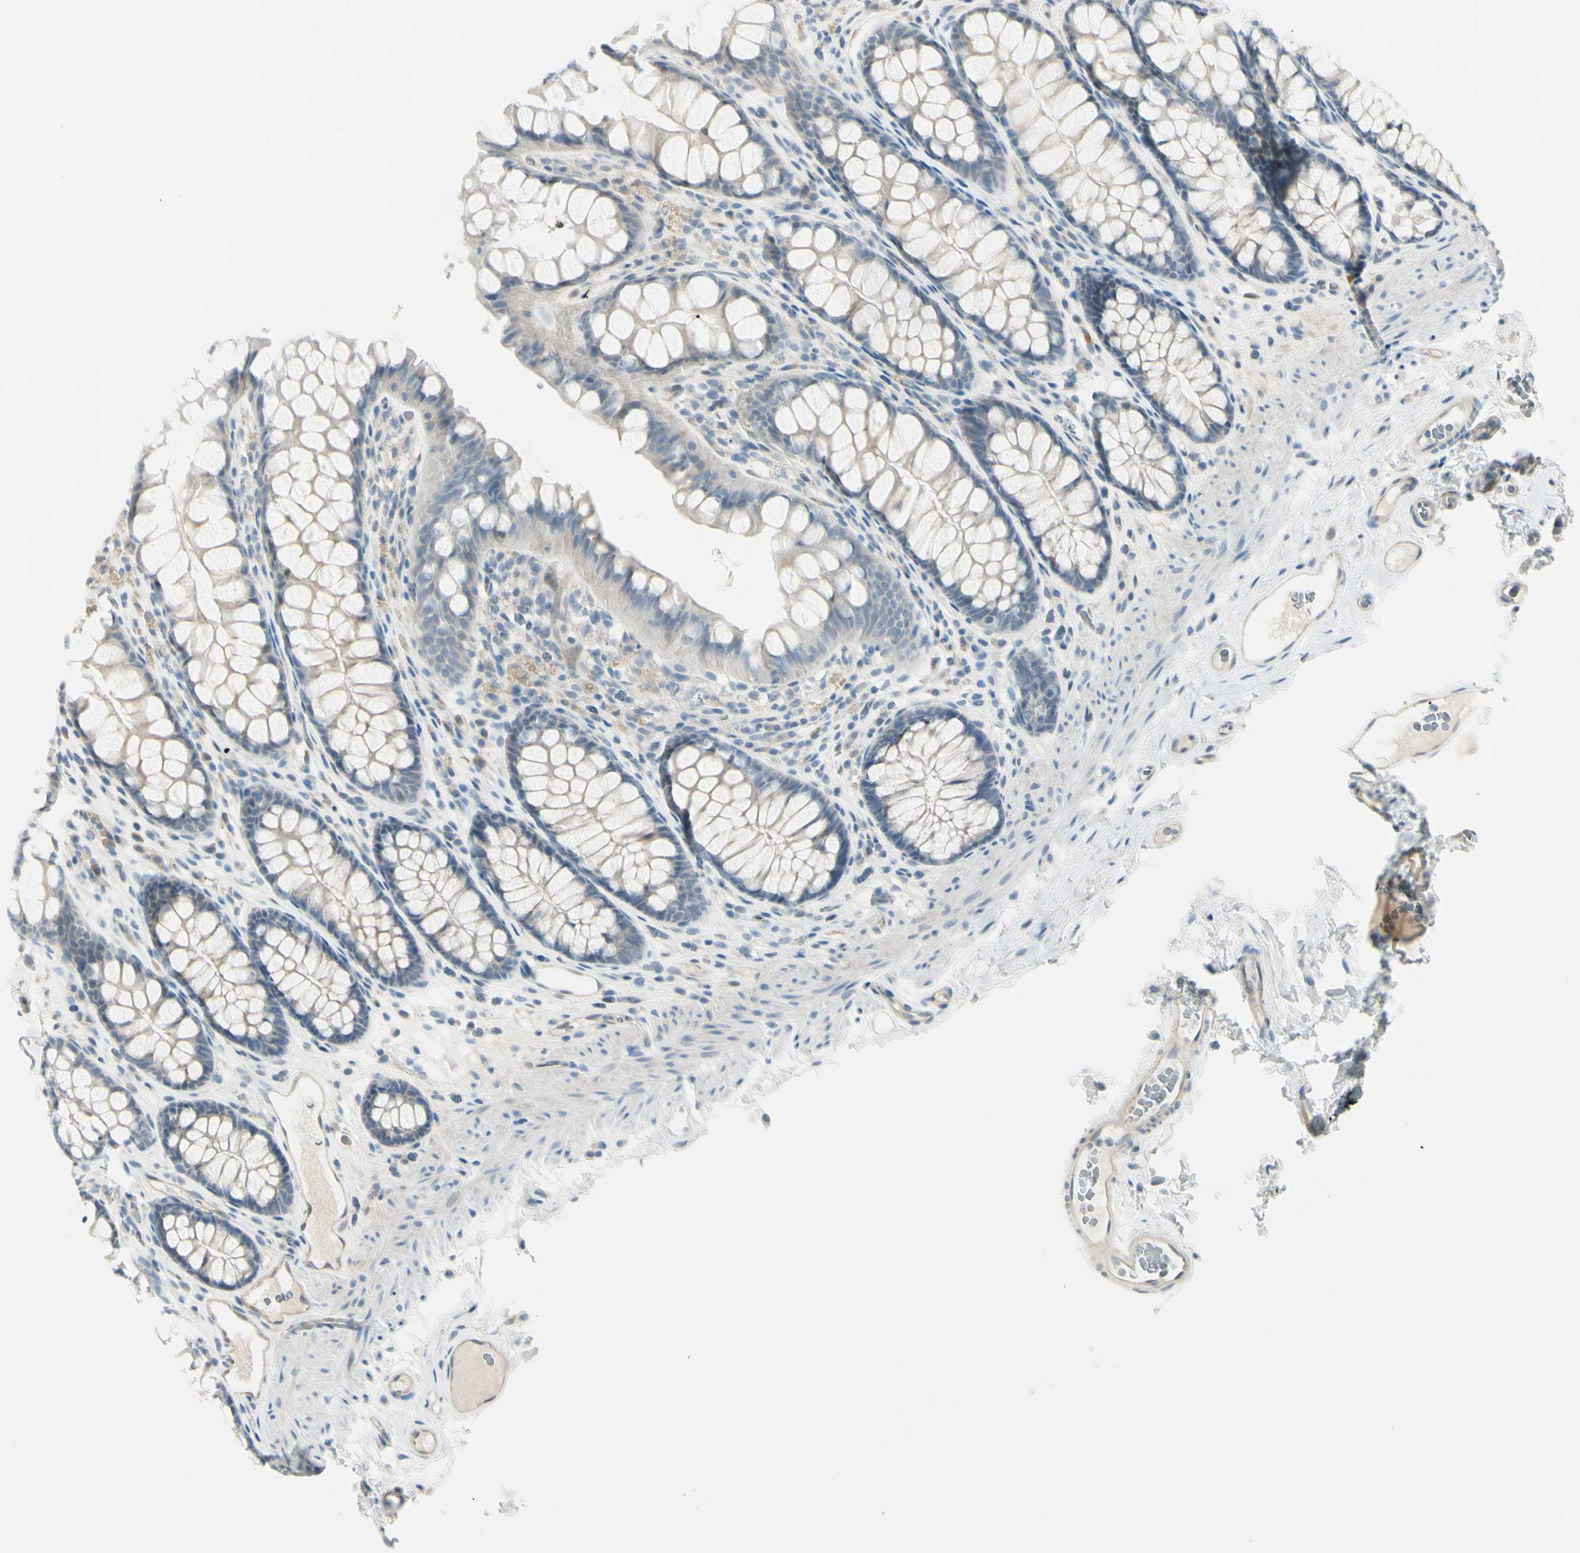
{"staining": {"intensity": "negative", "quantity": "none", "location": "none"}, "tissue": "colon", "cell_type": "Endothelial cells", "image_type": "normal", "snomed": [{"axis": "morphology", "description": "Normal tissue, NOS"}, {"axis": "topography", "description": "Colon"}], "caption": "This is a histopathology image of immunohistochemistry staining of unremarkable colon, which shows no positivity in endothelial cells.", "gene": "ASB9", "patient": {"sex": "female", "age": 55}}